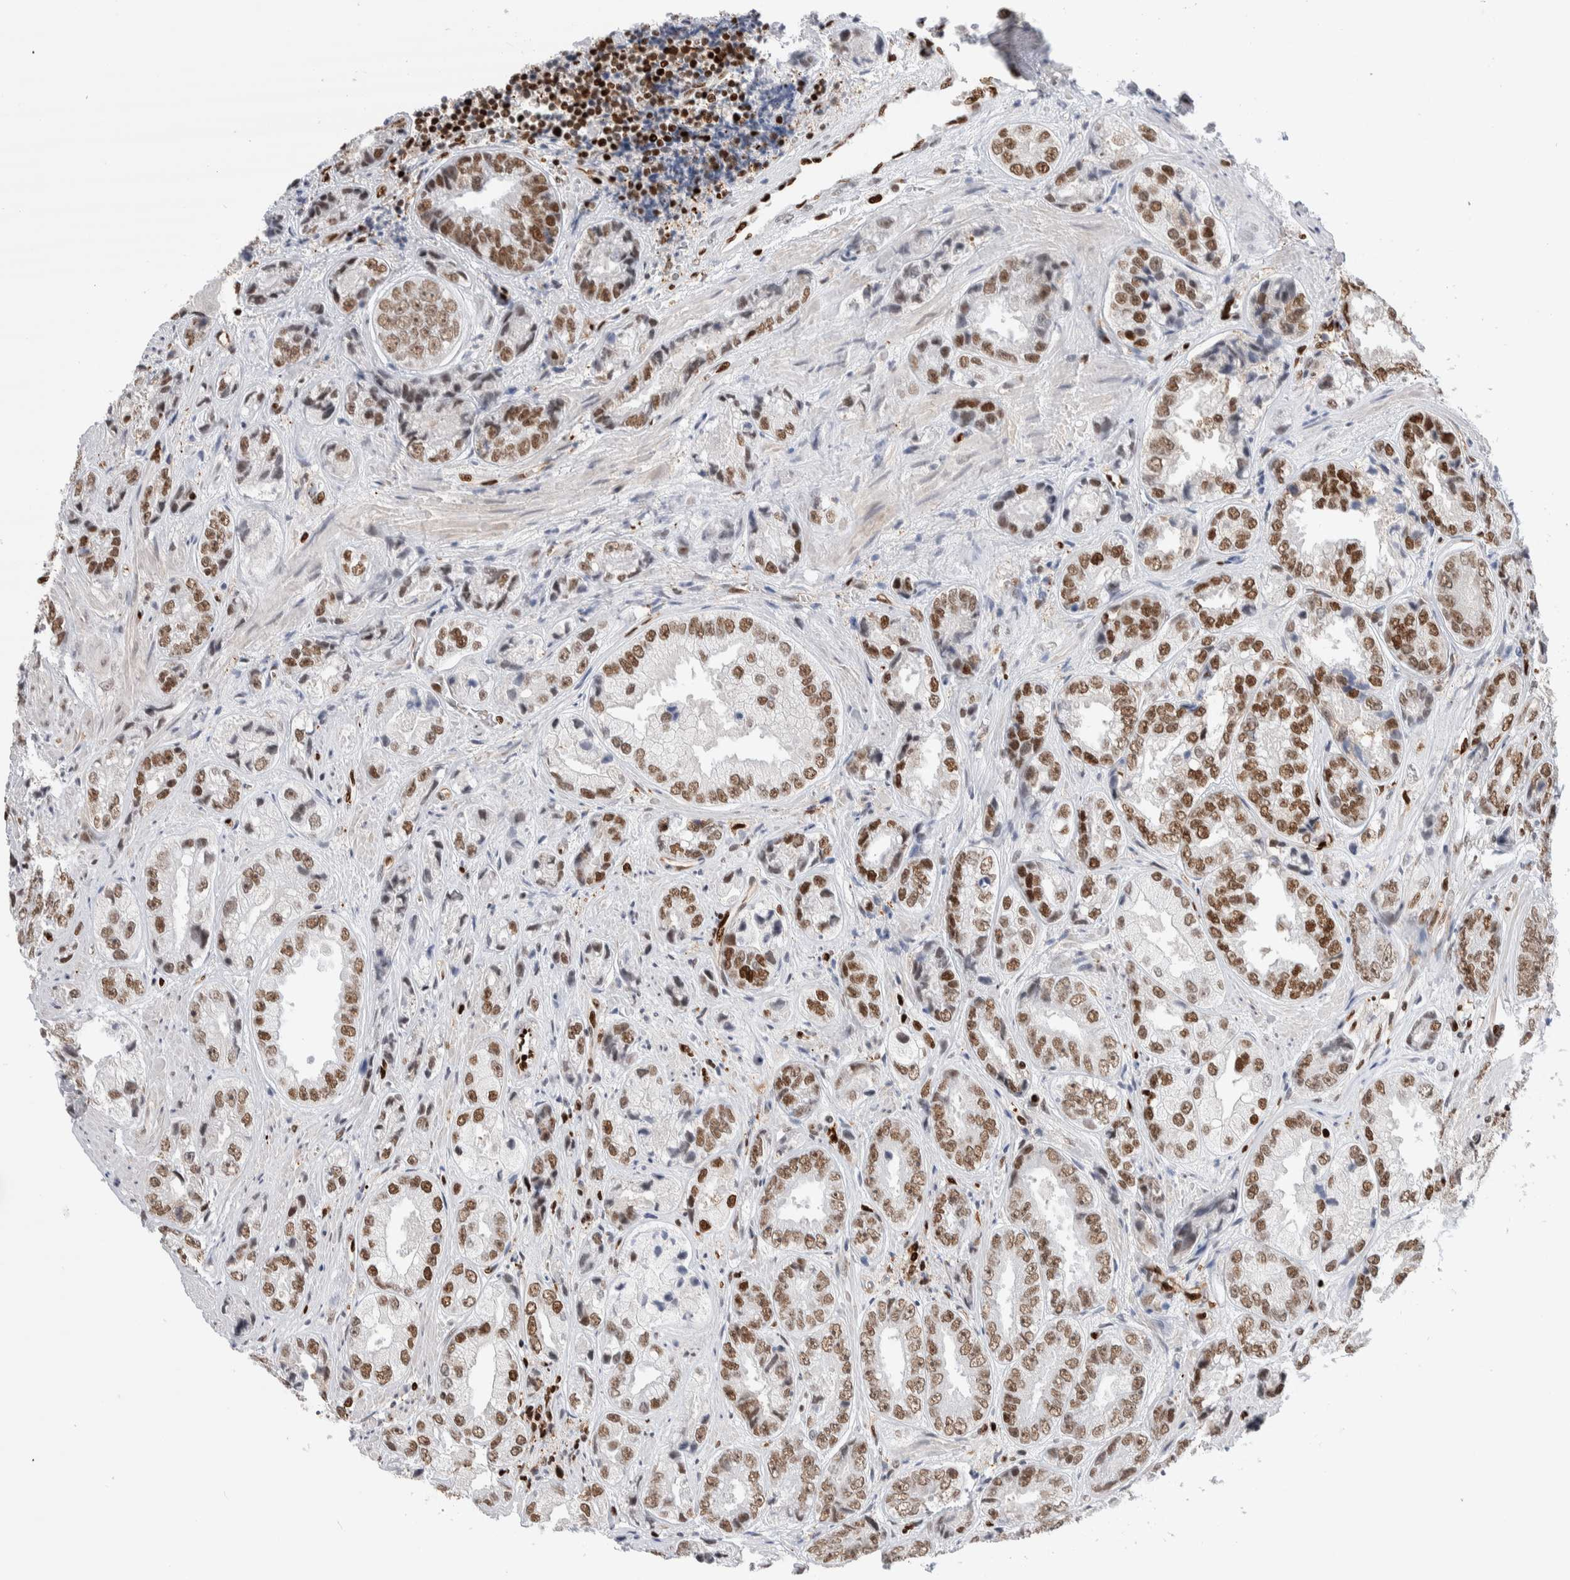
{"staining": {"intensity": "moderate", "quantity": ">75%", "location": "nuclear"}, "tissue": "prostate cancer", "cell_type": "Tumor cells", "image_type": "cancer", "snomed": [{"axis": "morphology", "description": "Adenocarcinoma, High grade"}, {"axis": "topography", "description": "Prostate"}], "caption": "Protein staining of prostate adenocarcinoma (high-grade) tissue exhibits moderate nuclear staining in about >75% of tumor cells.", "gene": "RNASEK-C17orf49", "patient": {"sex": "male", "age": 61}}